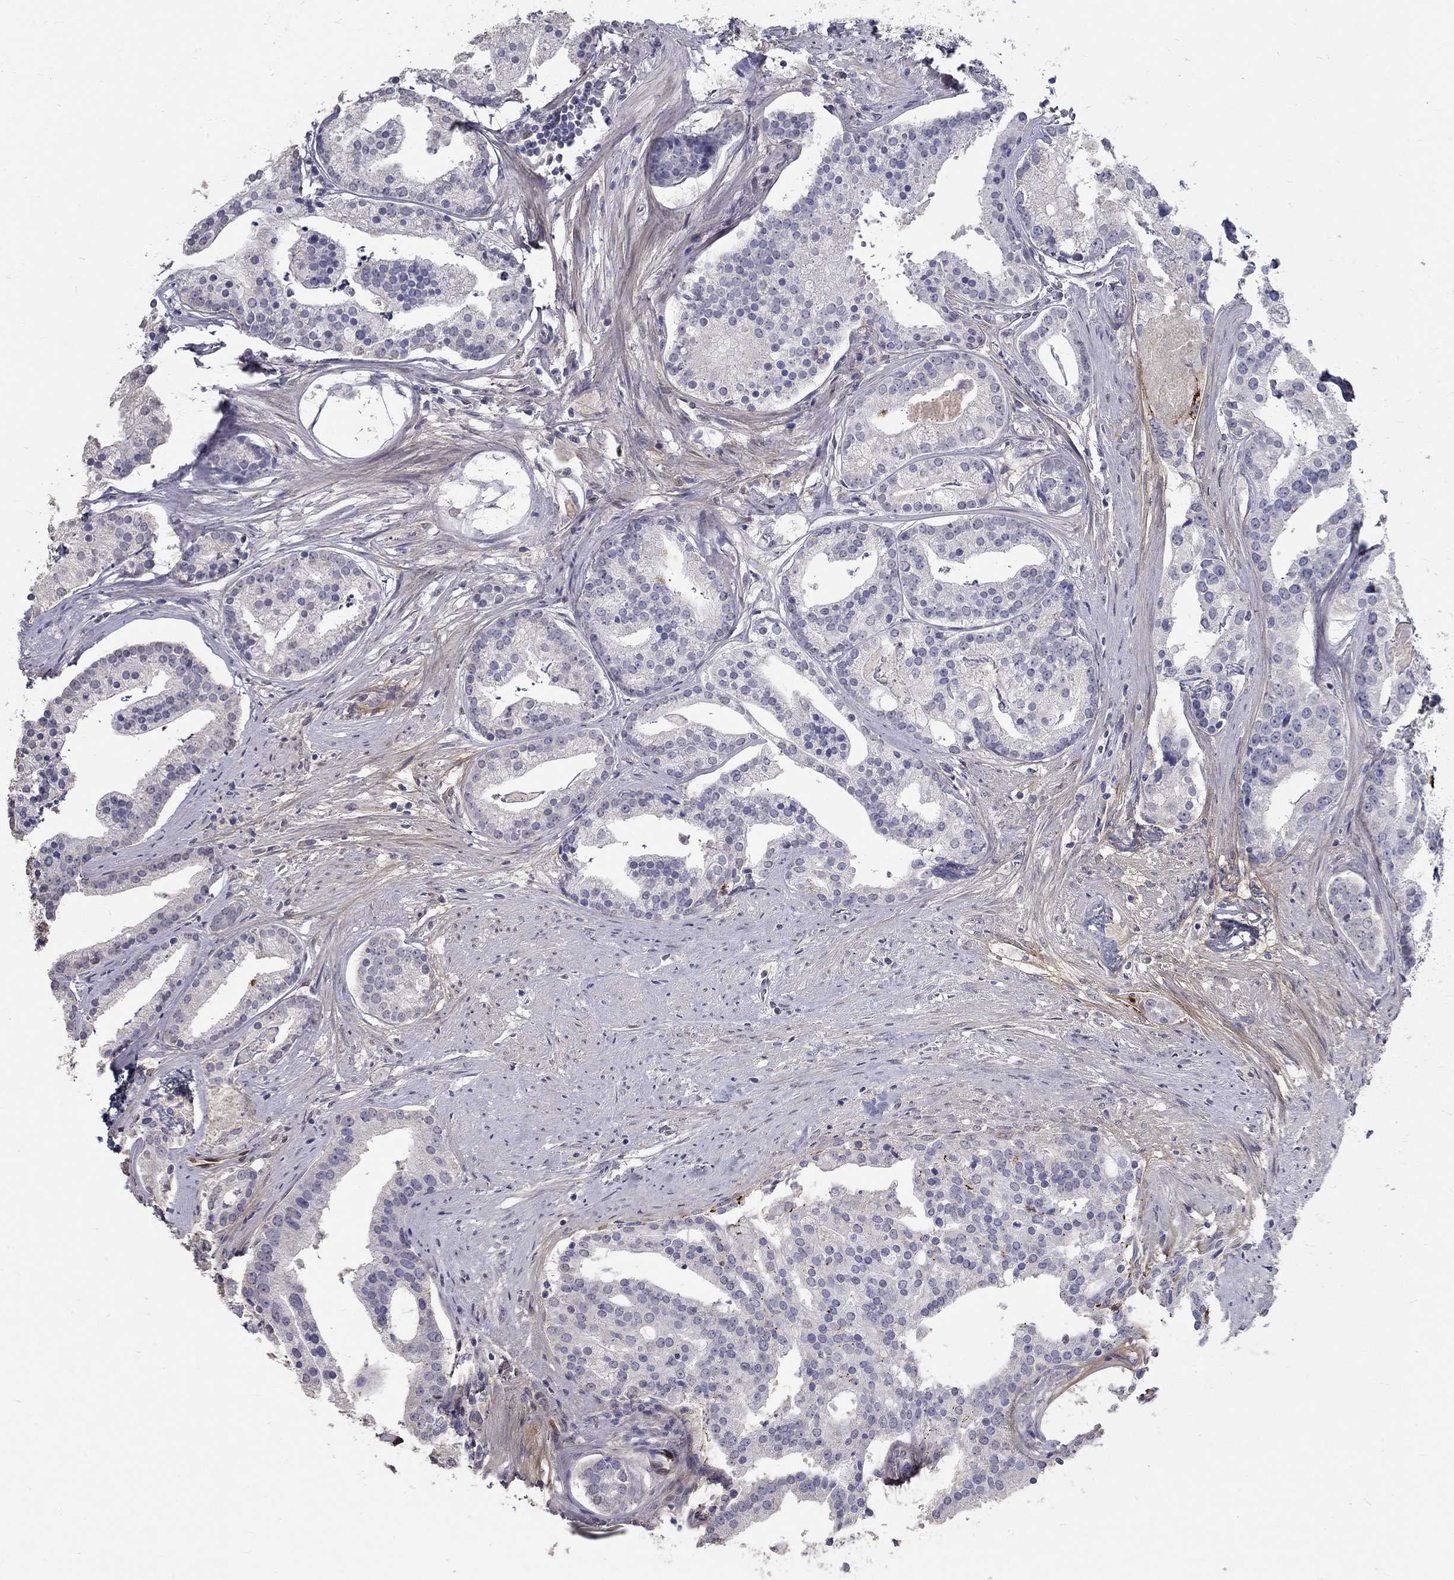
{"staining": {"intensity": "negative", "quantity": "none", "location": "none"}, "tissue": "prostate cancer", "cell_type": "Tumor cells", "image_type": "cancer", "snomed": [{"axis": "morphology", "description": "Adenocarcinoma, NOS"}, {"axis": "topography", "description": "Prostate and seminal vesicle, NOS"}, {"axis": "topography", "description": "Prostate"}], "caption": "Protein analysis of prostate adenocarcinoma demonstrates no significant staining in tumor cells.", "gene": "FGF2", "patient": {"sex": "male", "age": 44}}